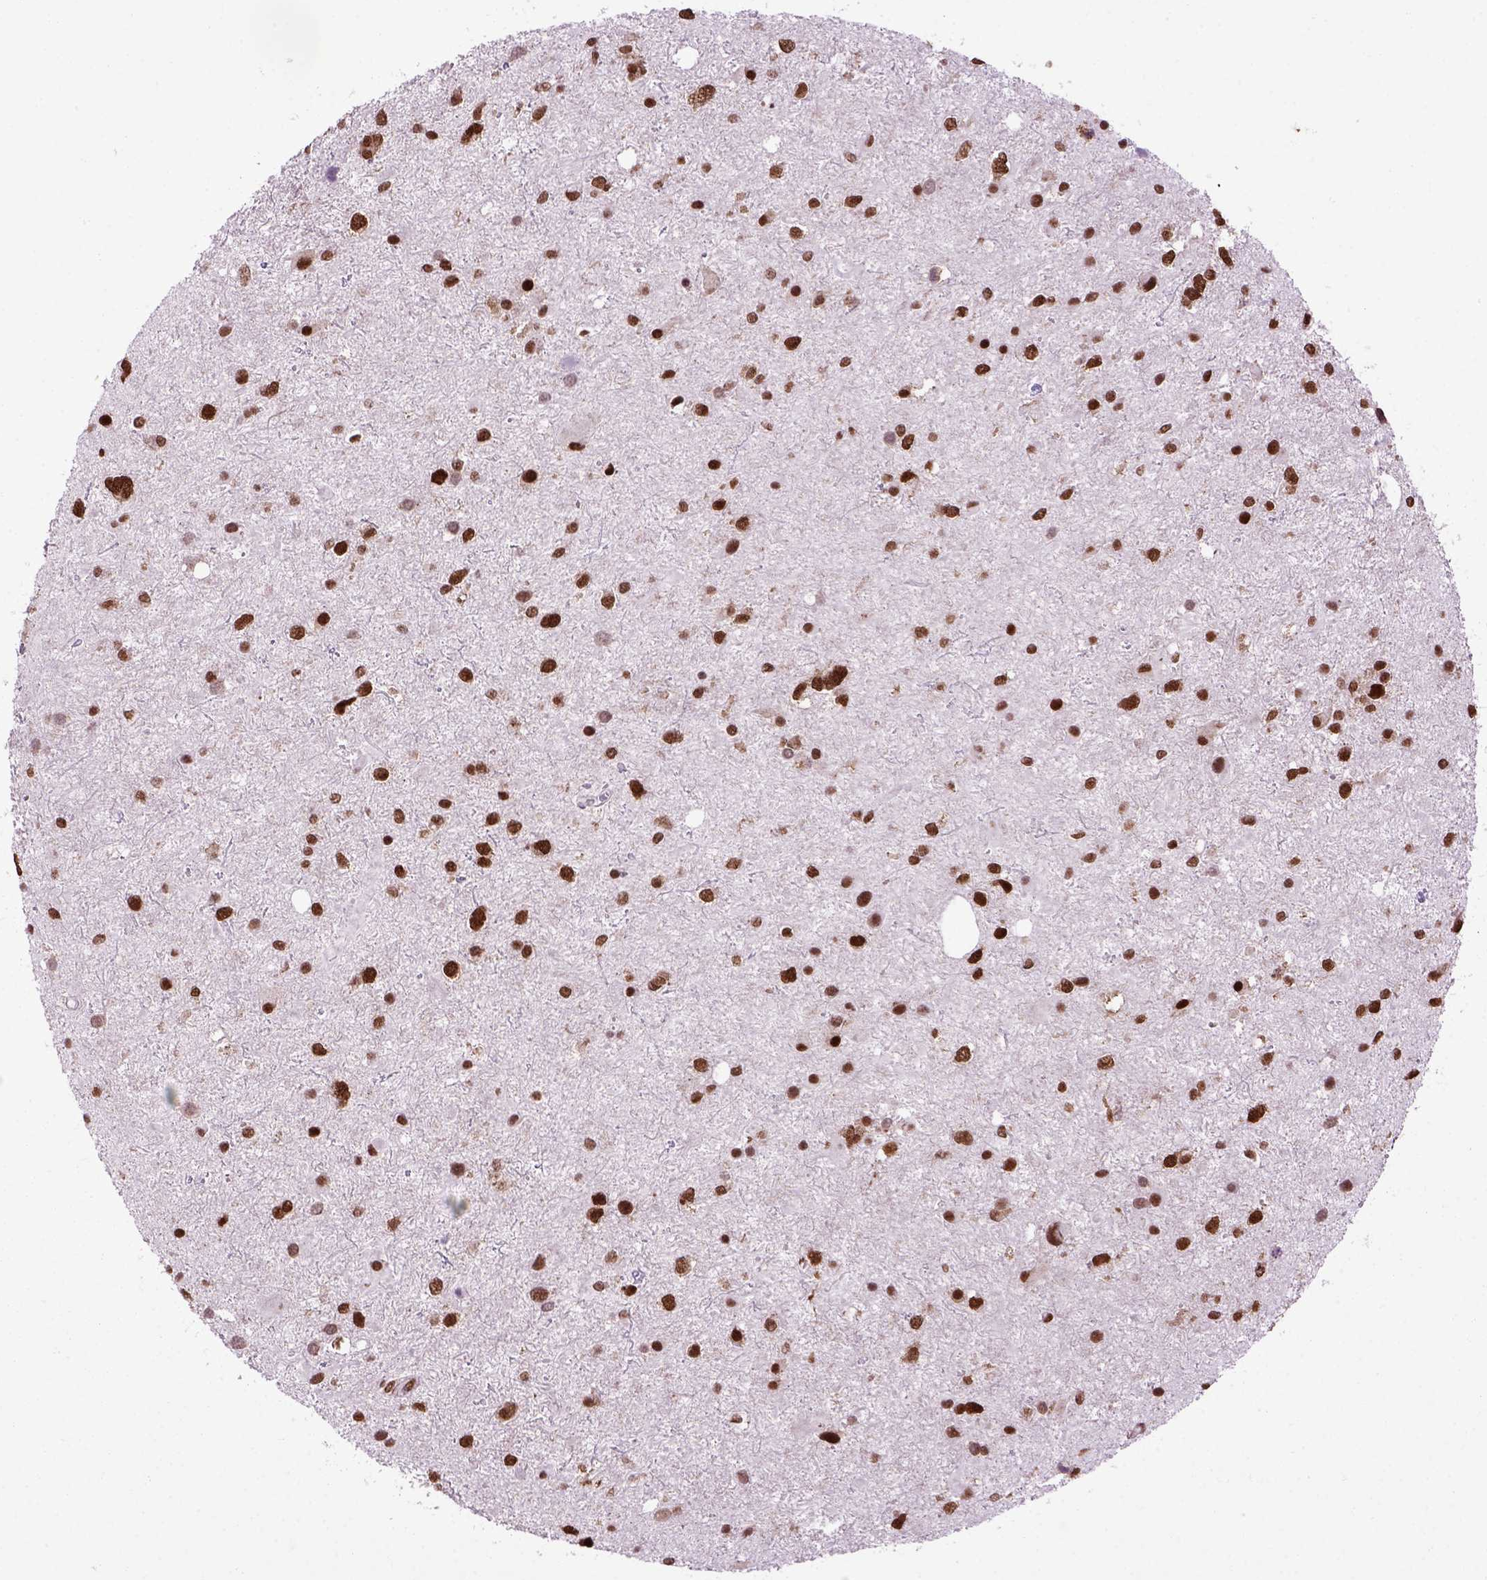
{"staining": {"intensity": "strong", "quantity": ">75%", "location": "nuclear"}, "tissue": "glioma", "cell_type": "Tumor cells", "image_type": "cancer", "snomed": [{"axis": "morphology", "description": "Glioma, malignant, Low grade"}, {"axis": "topography", "description": "Brain"}], "caption": "Tumor cells show strong nuclear positivity in approximately >75% of cells in glioma.", "gene": "CELF1", "patient": {"sex": "female", "age": 32}}